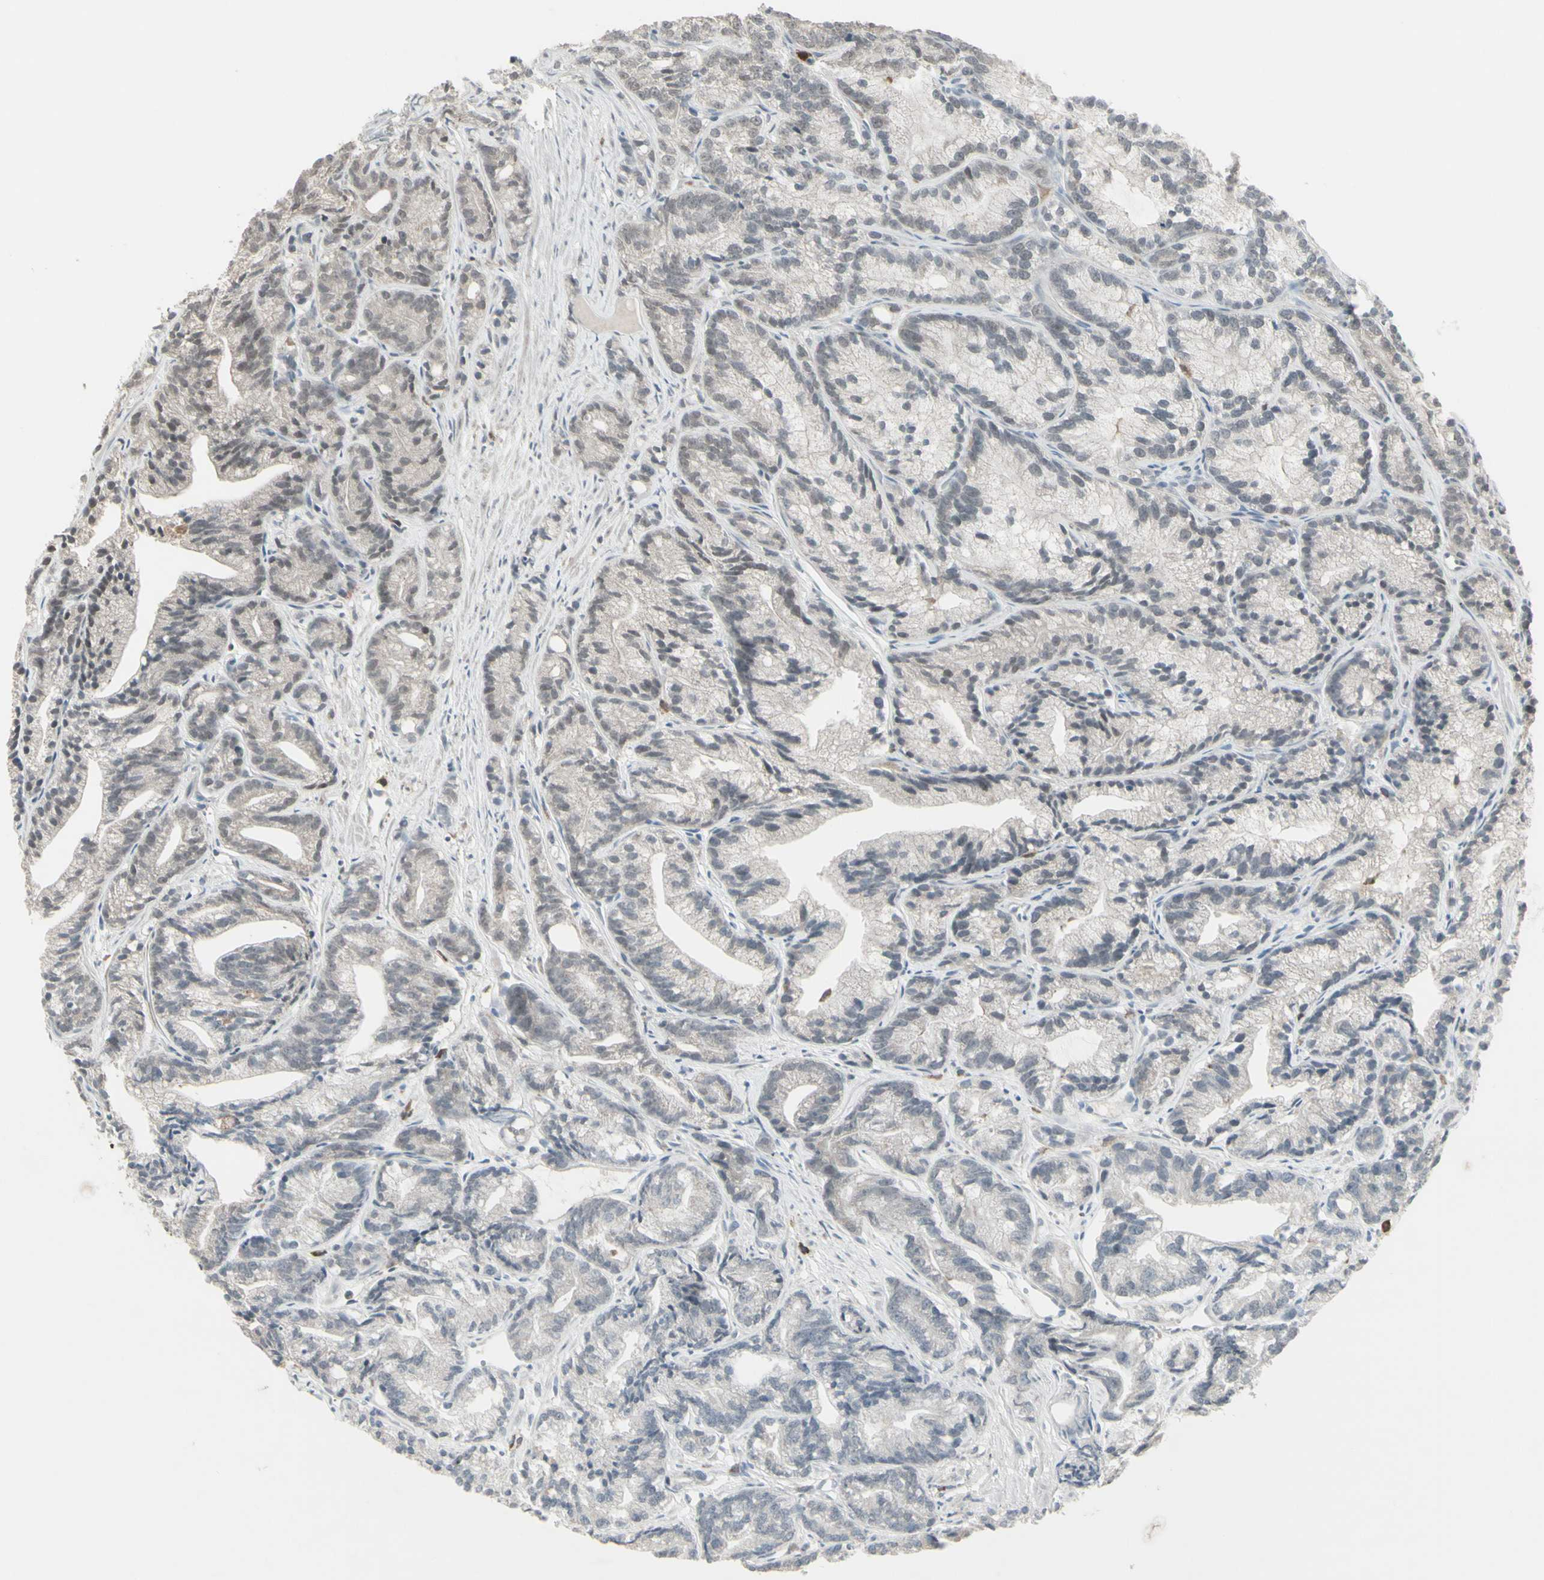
{"staining": {"intensity": "negative", "quantity": "none", "location": "none"}, "tissue": "prostate cancer", "cell_type": "Tumor cells", "image_type": "cancer", "snomed": [{"axis": "morphology", "description": "Adenocarcinoma, Low grade"}, {"axis": "topography", "description": "Prostate"}], "caption": "High power microscopy image of an immunohistochemistry image of low-grade adenocarcinoma (prostate), revealing no significant staining in tumor cells.", "gene": "SAMSN1", "patient": {"sex": "male", "age": 89}}